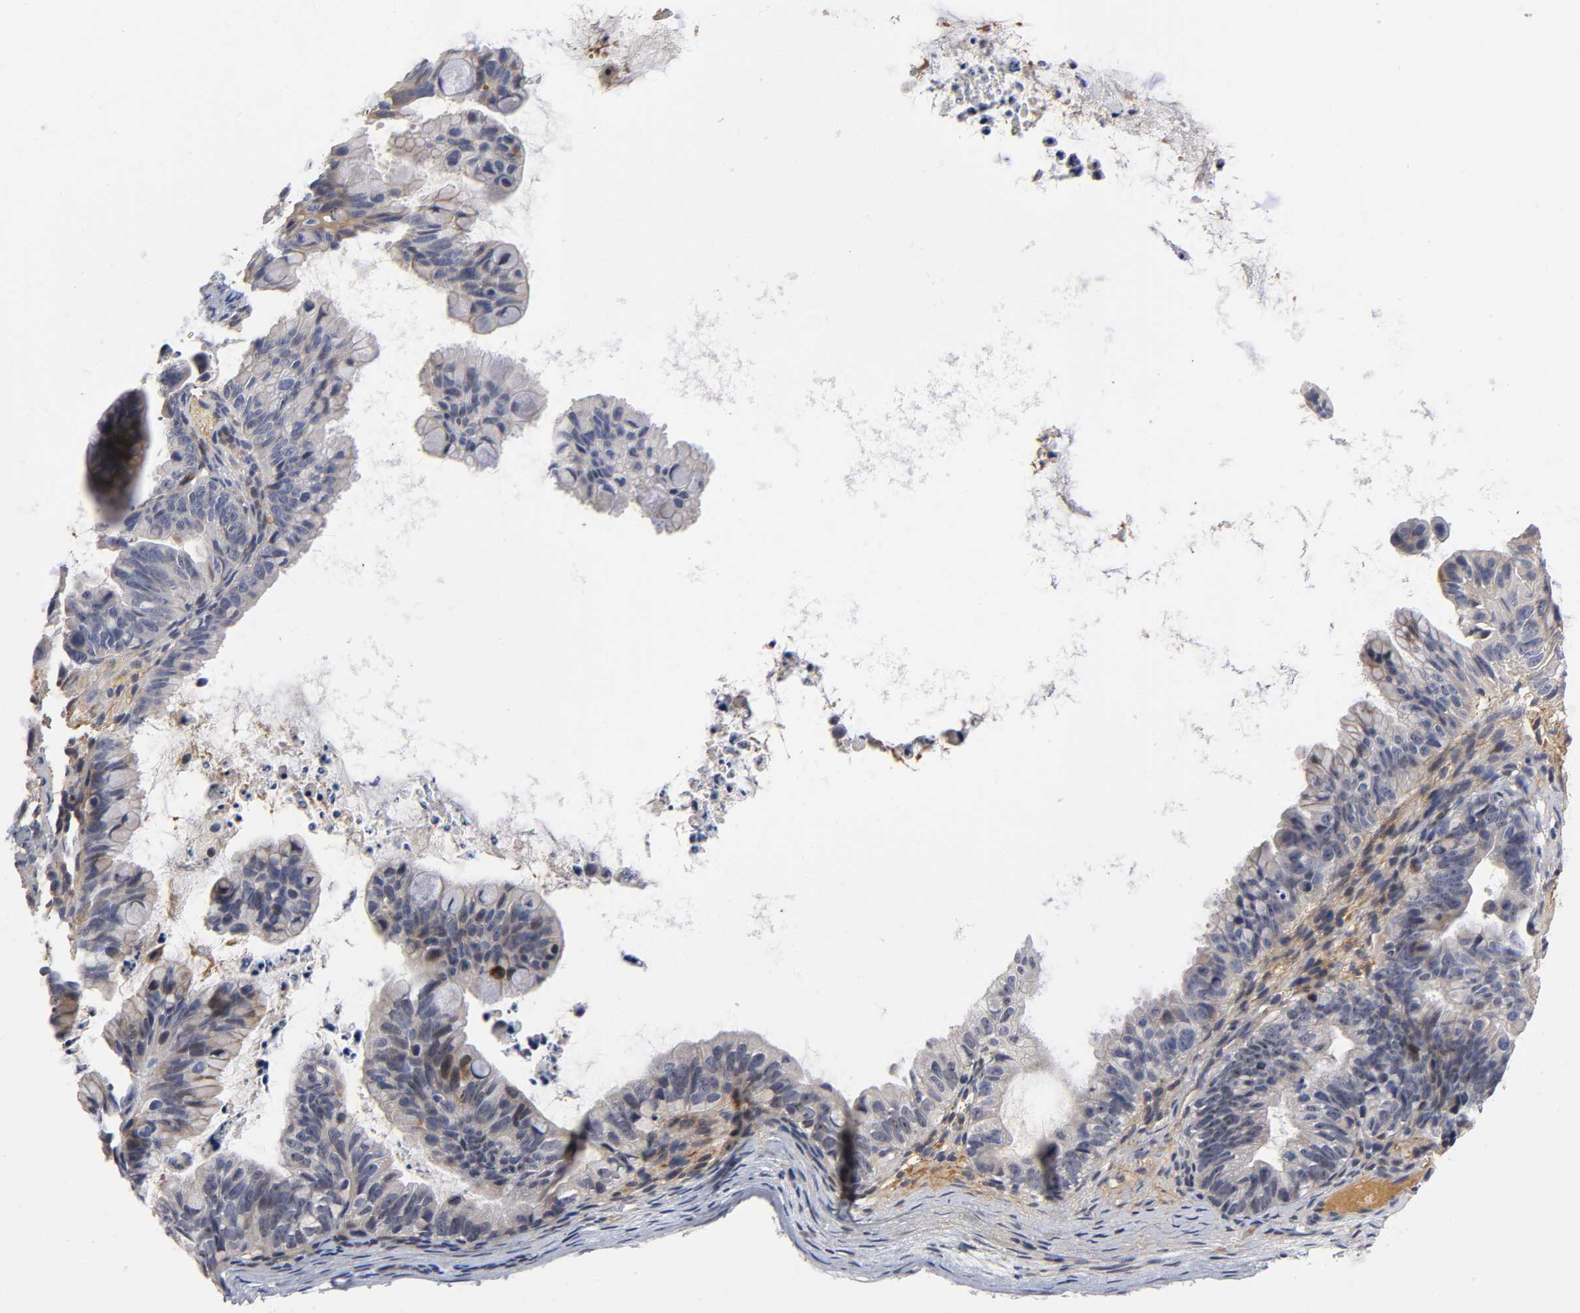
{"staining": {"intensity": "weak", "quantity": ">75%", "location": "cytoplasmic/membranous"}, "tissue": "ovarian cancer", "cell_type": "Tumor cells", "image_type": "cancer", "snomed": [{"axis": "morphology", "description": "Cystadenocarcinoma, mucinous, NOS"}, {"axis": "topography", "description": "Ovary"}], "caption": "Human ovarian mucinous cystadenocarcinoma stained with a brown dye displays weak cytoplasmic/membranous positive positivity in approximately >75% of tumor cells.", "gene": "NOVA1", "patient": {"sex": "female", "age": 36}}